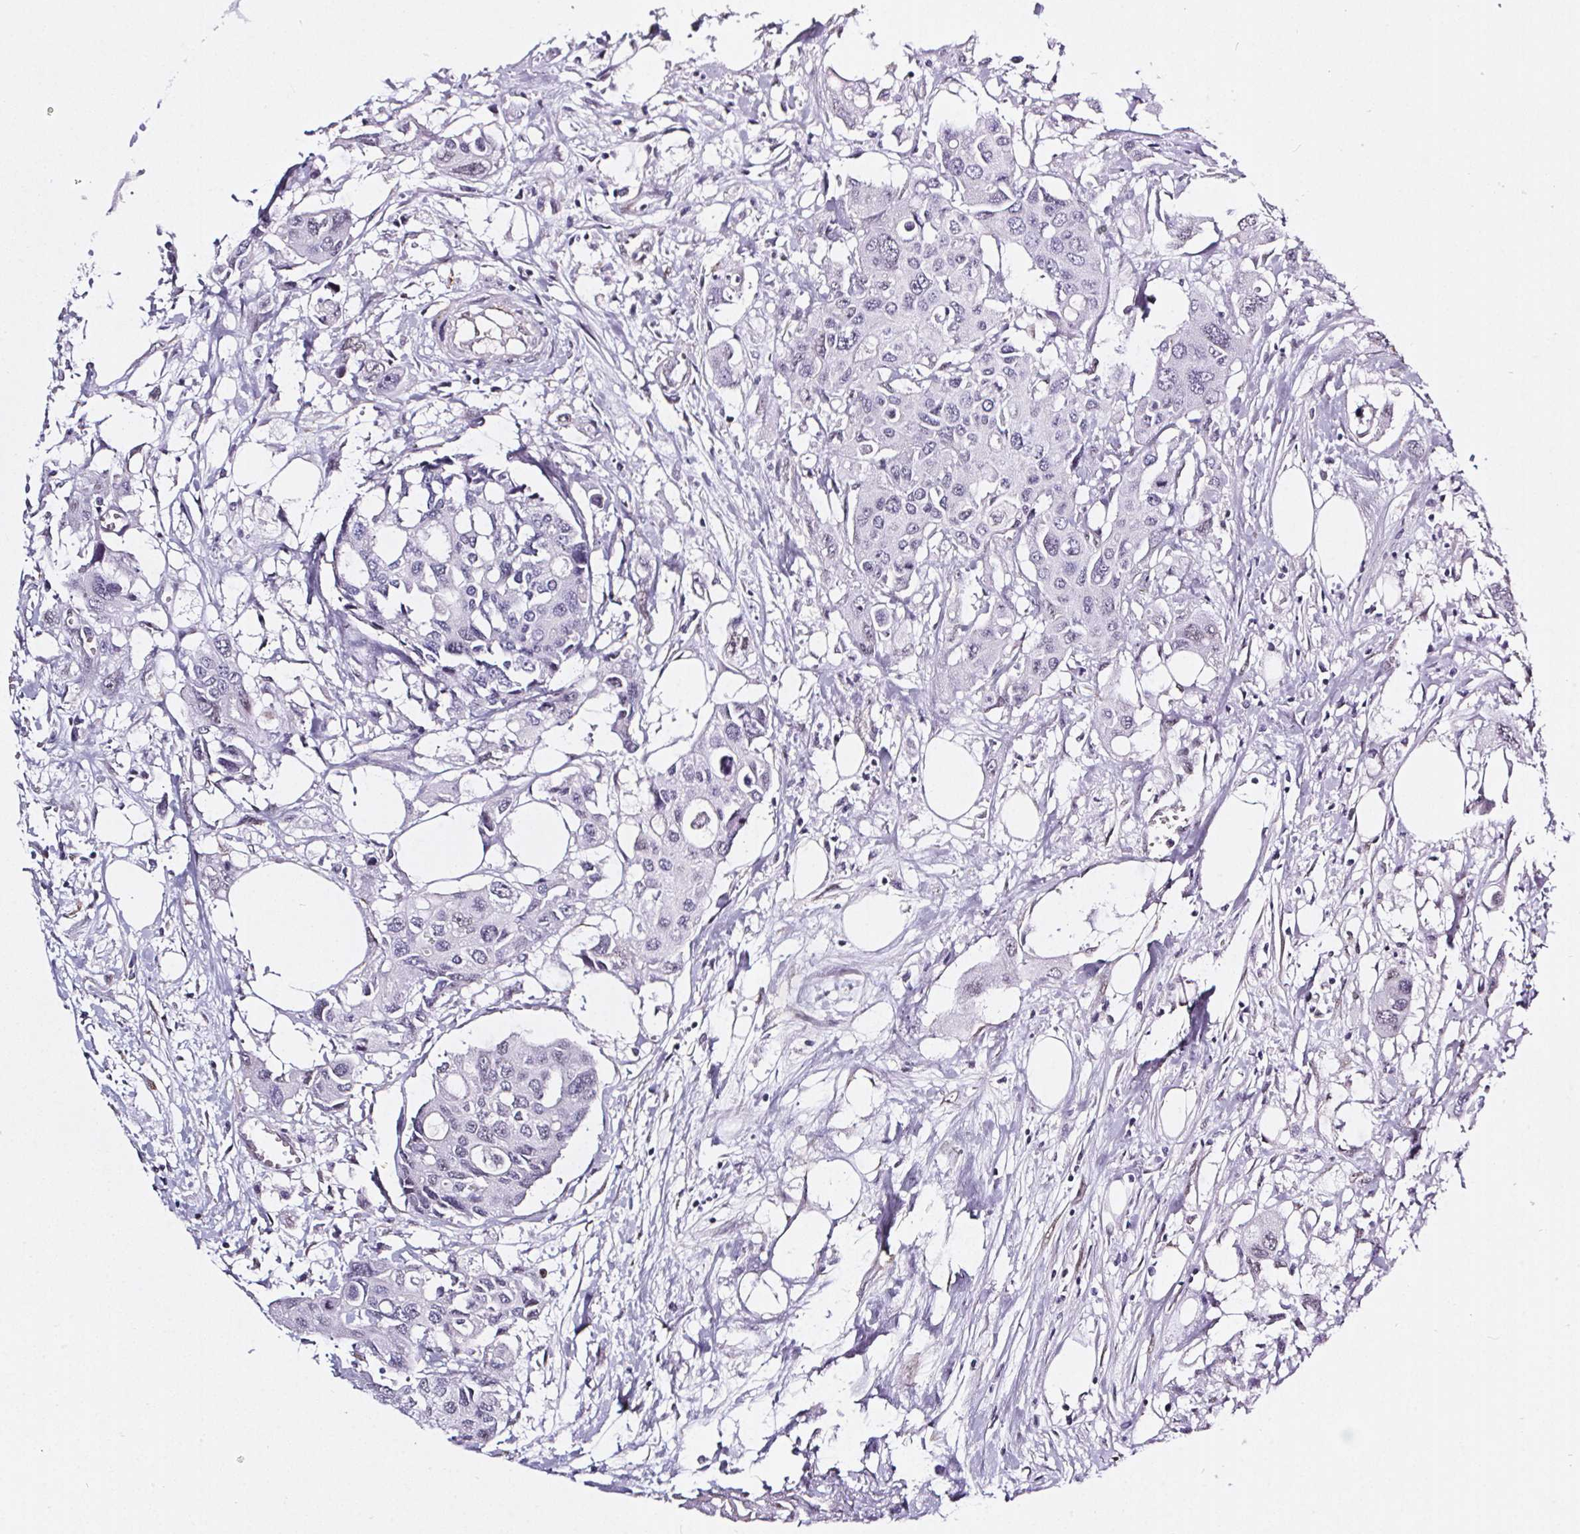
{"staining": {"intensity": "negative", "quantity": "none", "location": "none"}, "tissue": "colorectal cancer", "cell_type": "Tumor cells", "image_type": "cancer", "snomed": [{"axis": "morphology", "description": "Adenocarcinoma, NOS"}, {"axis": "topography", "description": "Colon"}], "caption": "This is an immunohistochemistry photomicrograph of human adenocarcinoma (colorectal). There is no staining in tumor cells.", "gene": "GP6", "patient": {"sex": "male", "age": 77}}